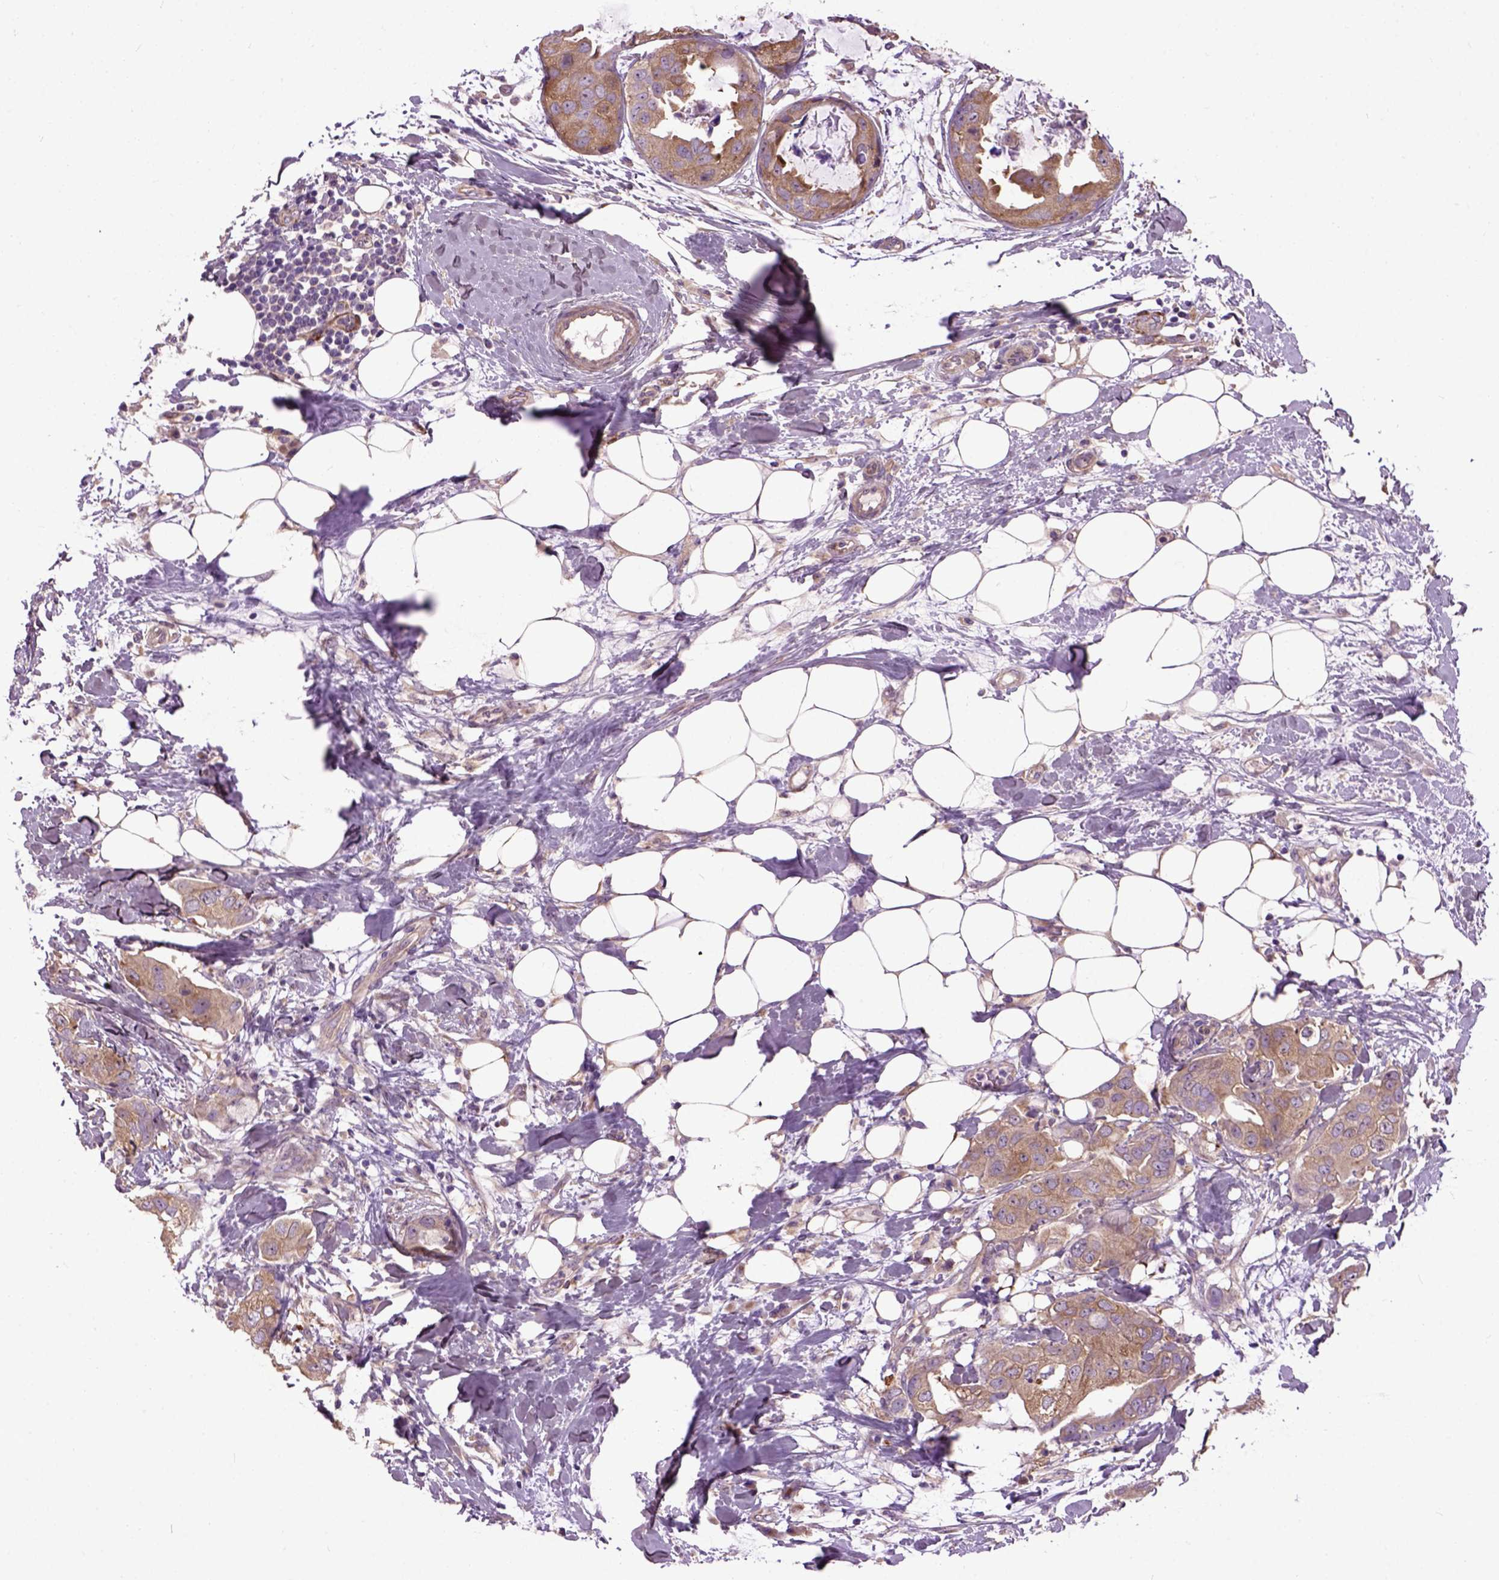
{"staining": {"intensity": "moderate", "quantity": ">75%", "location": "cytoplasmic/membranous"}, "tissue": "breast cancer", "cell_type": "Tumor cells", "image_type": "cancer", "snomed": [{"axis": "morphology", "description": "Normal tissue, NOS"}, {"axis": "morphology", "description": "Duct carcinoma"}, {"axis": "topography", "description": "Breast"}], "caption": "Immunohistochemical staining of breast cancer shows medium levels of moderate cytoplasmic/membranous positivity in approximately >75% of tumor cells. (brown staining indicates protein expression, while blue staining denotes nuclei).", "gene": "MAPT", "patient": {"sex": "female", "age": 40}}